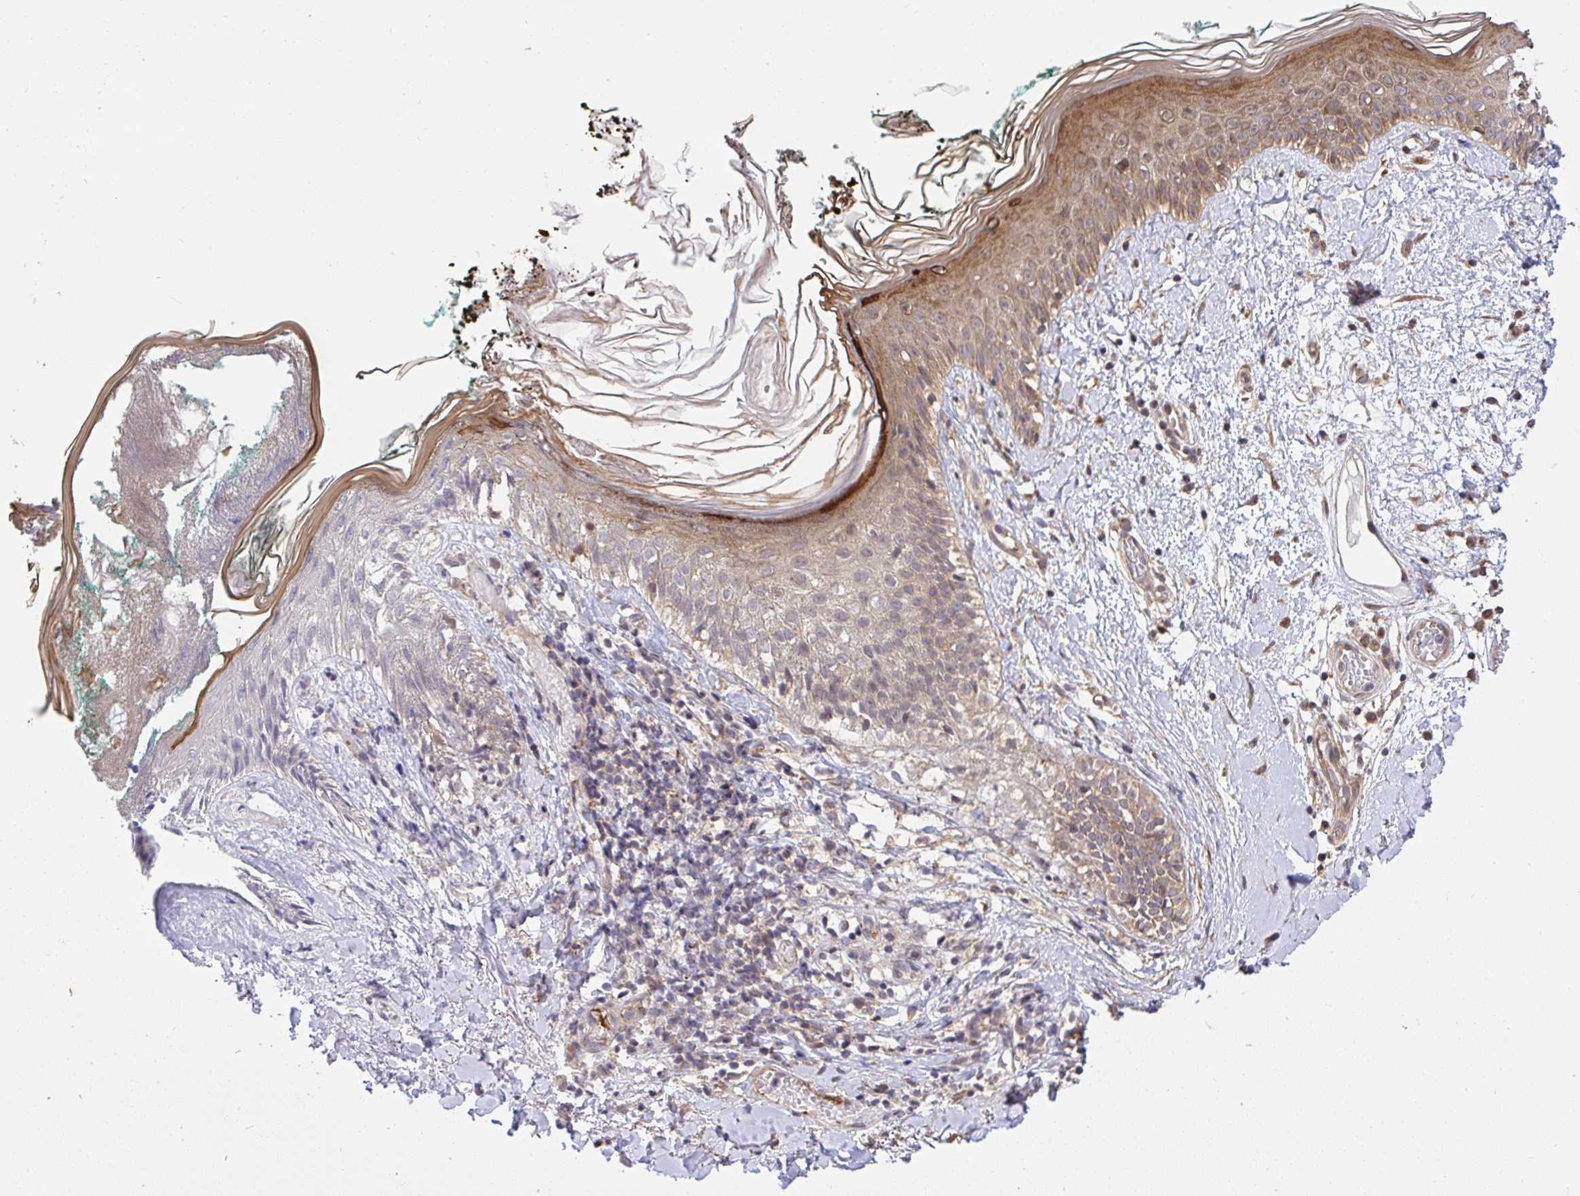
{"staining": {"intensity": "moderate", "quantity": "<25%", "location": "cytoplasmic/membranous,nuclear"}, "tissue": "skin", "cell_type": "Fibroblasts", "image_type": "normal", "snomed": [{"axis": "morphology", "description": "Normal tissue, NOS"}, {"axis": "topography", "description": "Skin"}], "caption": "Protein staining shows moderate cytoplasmic/membranous,nuclear positivity in about <25% of fibroblasts in benign skin. (DAB (3,3'-diaminobenzidine) IHC with brightfield microscopy, high magnification).", "gene": "ERI1", "patient": {"sex": "female", "age": 34}}